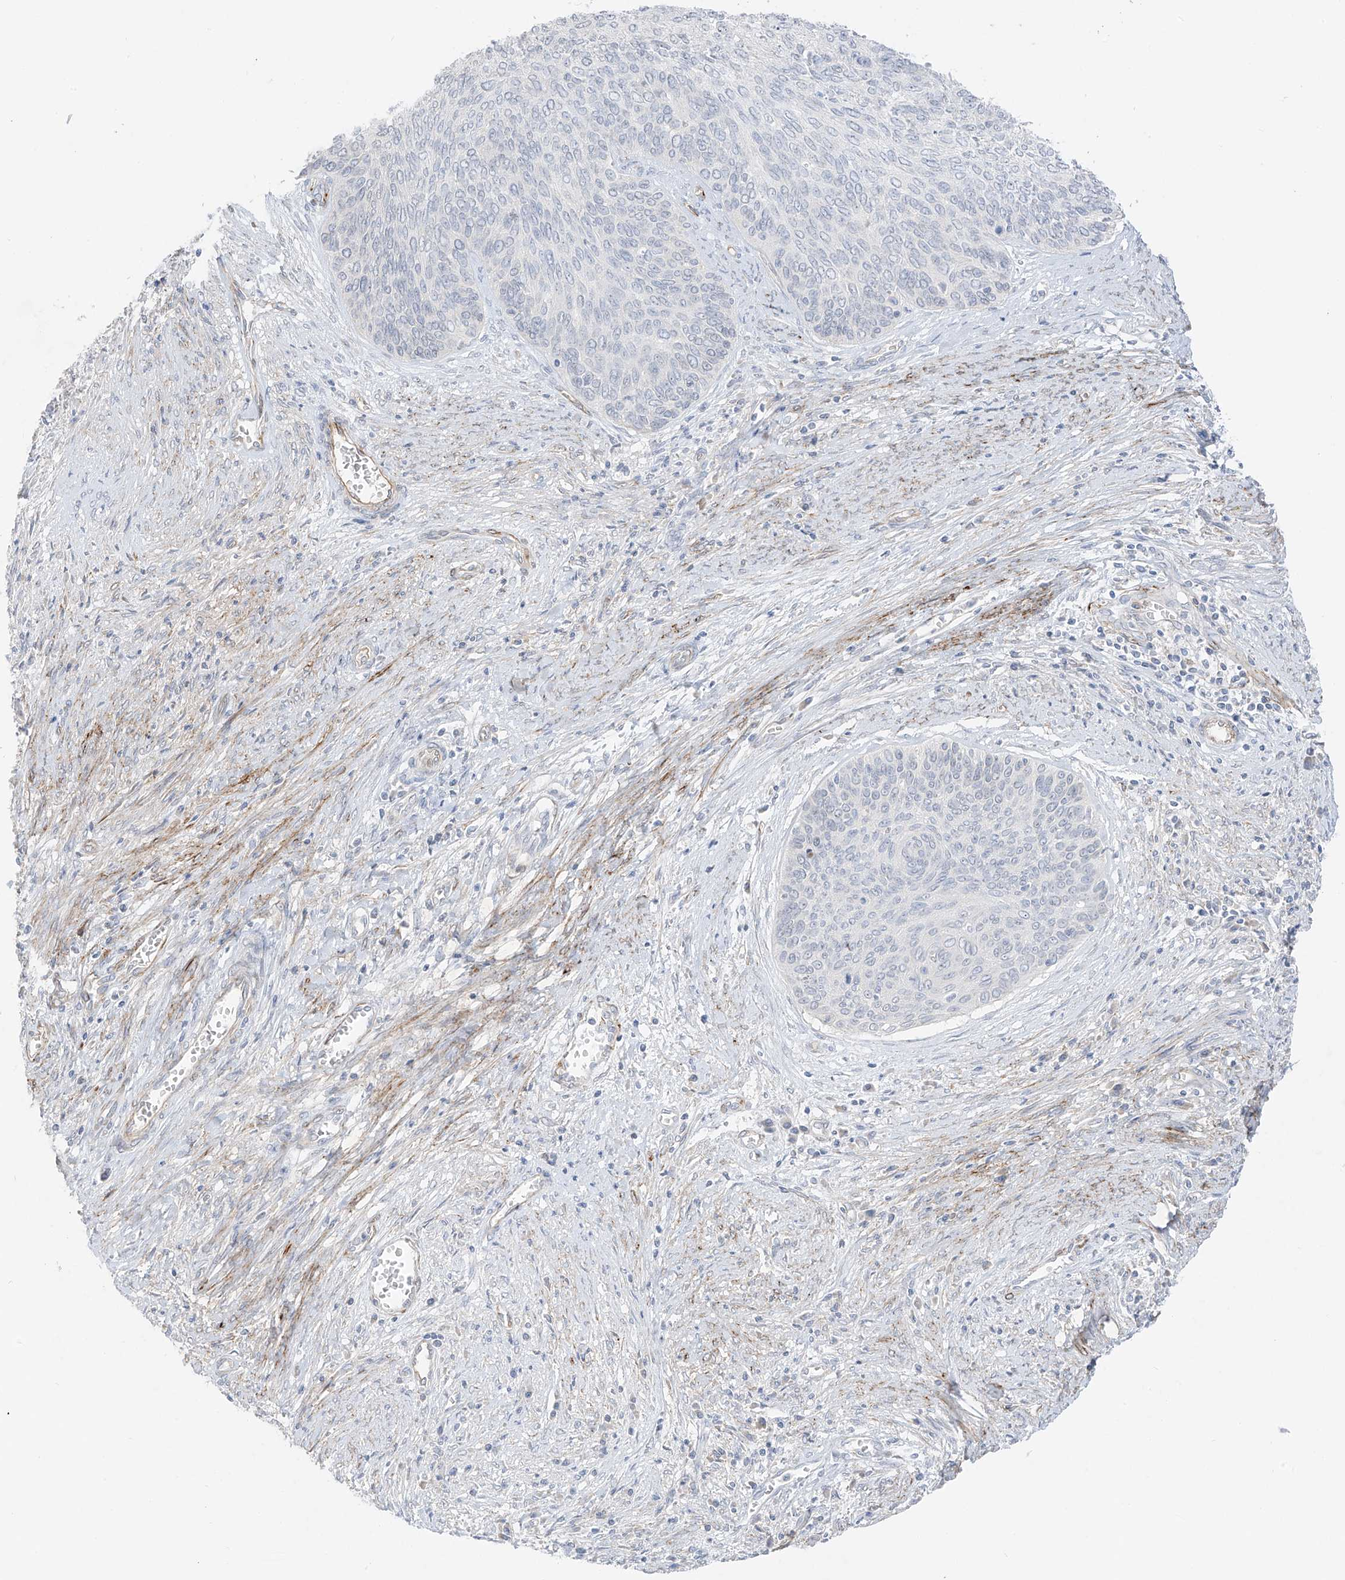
{"staining": {"intensity": "negative", "quantity": "none", "location": "none"}, "tissue": "cervical cancer", "cell_type": "Tumor cells", "image_type": "cancer", "snomed": [{"axis": "morphology", "description": "Squamous cell carcinoma, NOS"}, {"axis": "topography", "description": "Cervix"}], "caption": "Immunohistochemistry (IHC) histopathology image of neoplastic tissue: human squamous cell carcinoma (cervical) stained with DAB reveals no significant protein staining in tumor cells.", "gene": "C11orf87", "patient": {"sex": "female", "age": 55}}